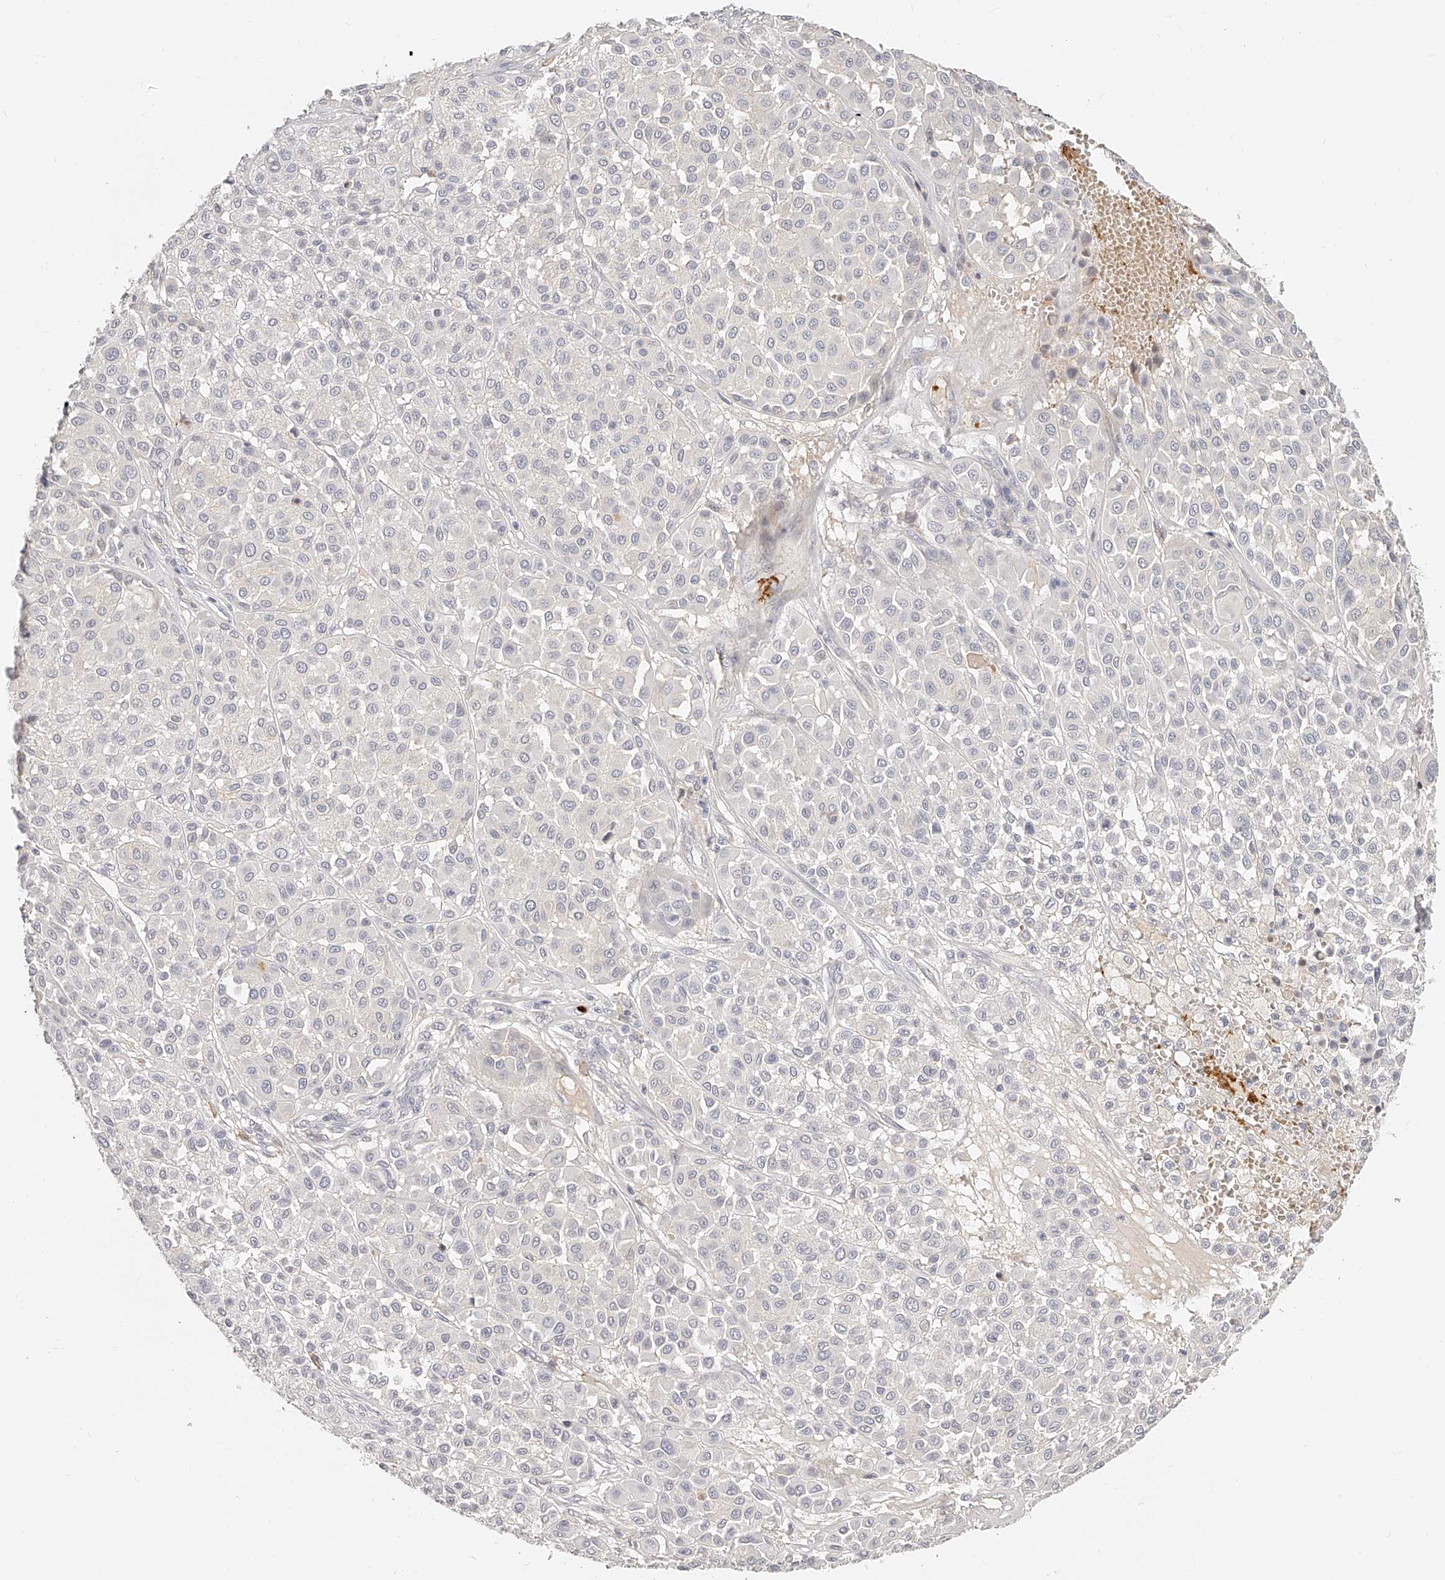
{"staining": {"intensity": "negative", "quantity": "none", "location": "none"}, "tissue": "melanoma", "cell_type": "Tumor cells", "image_type": "cancer", "snomed": [{"axis": "morphology", "description": "Malignant melanoma, Metastatic site"}, {"axis": "topography", "description": "Soft tissue"}], "caption": "Immunohistochemistry histopathology image of melanoma stained for a protein (brown), which reveals no expression in tumor cells.", "gene": "ITGB3", "patient": {"sex": "male", "age": 41}}